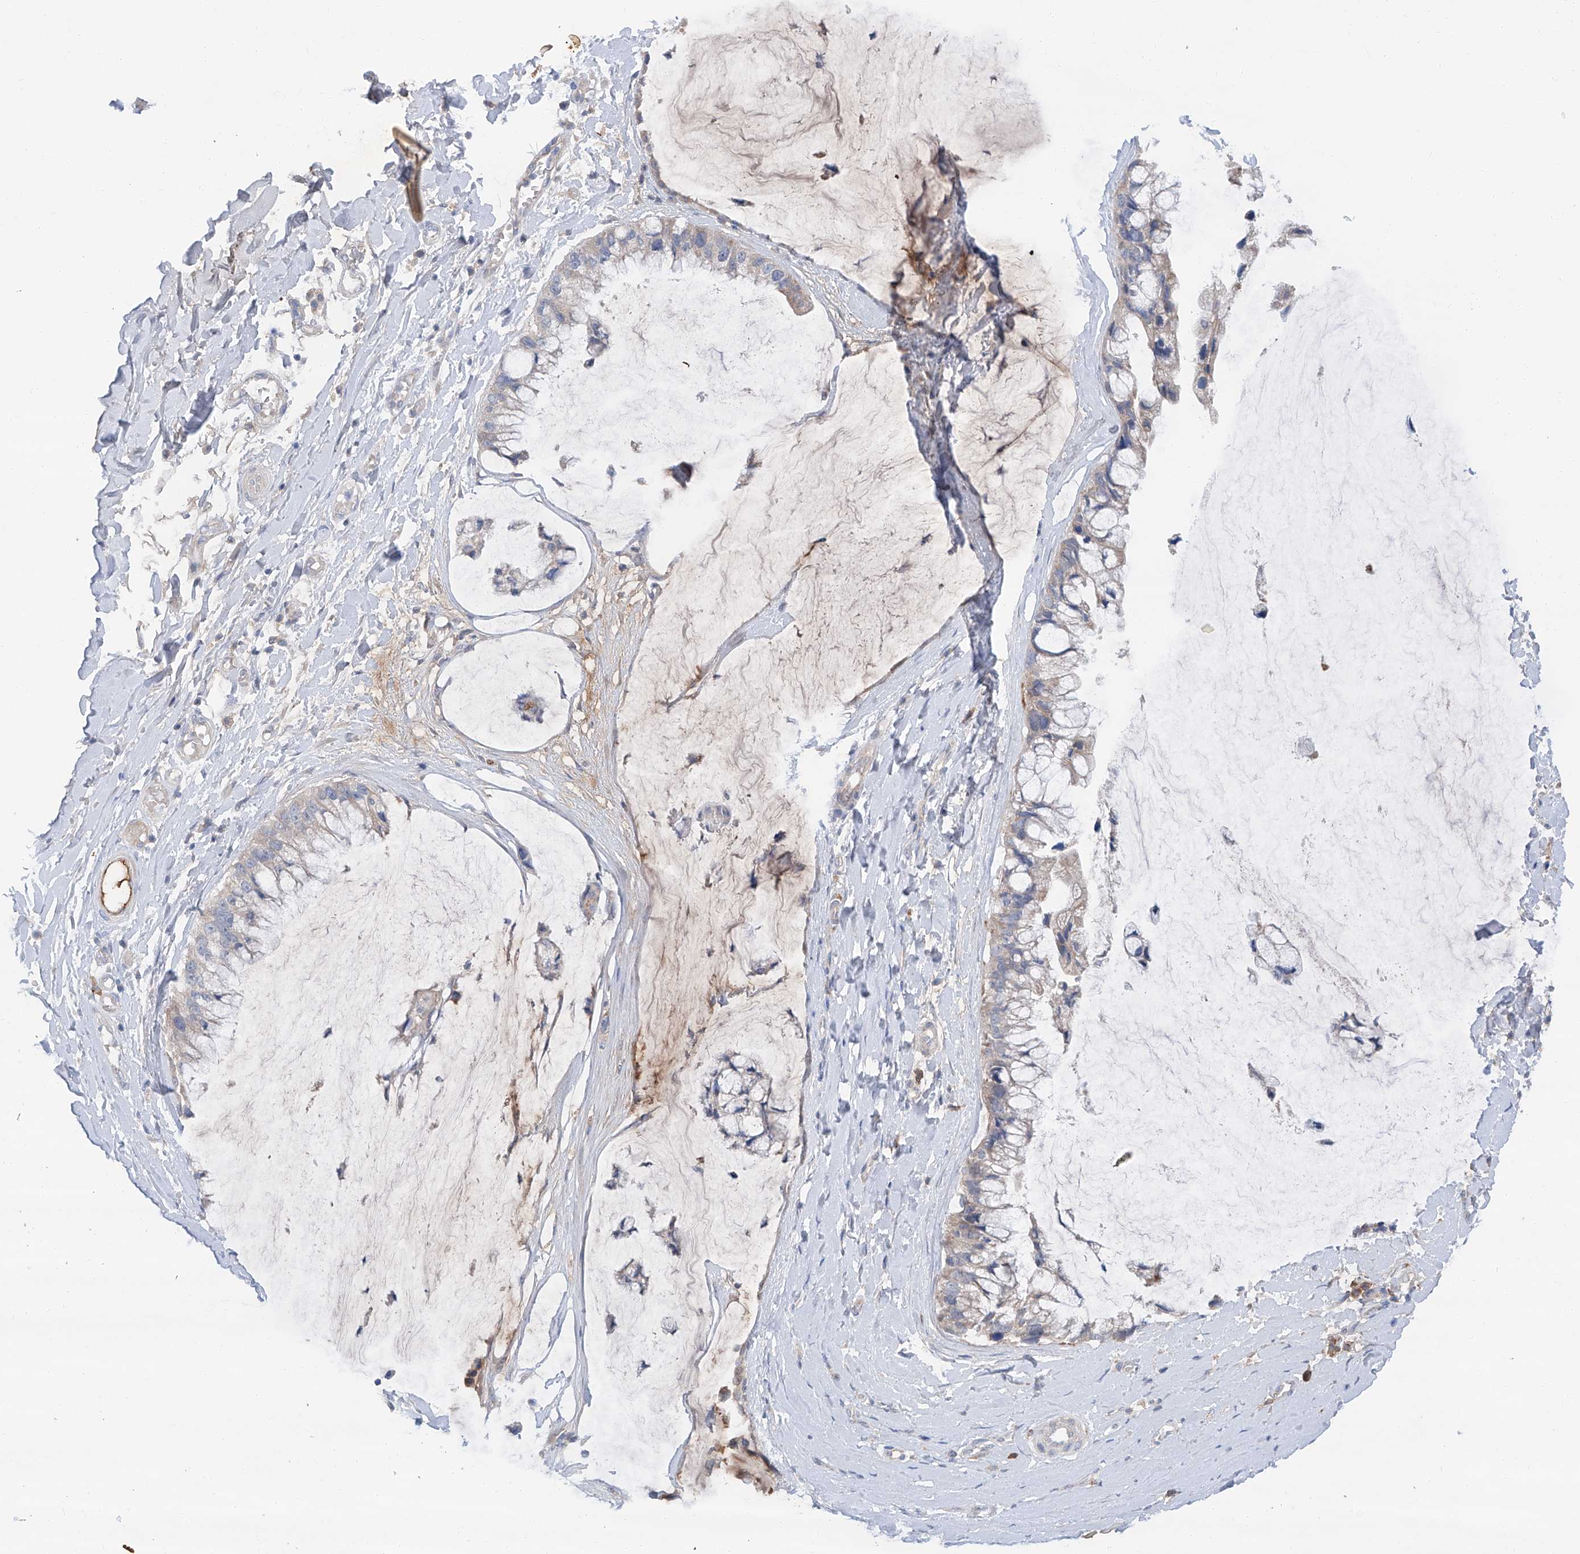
{"staining": {"intensity": "weak", "quantity": "<25%", "location": "cytoplasmic/membranous"}, "tissue": "ovarian cancer", "cell_type": "Tumor cells", "image_type": "cancer", "snomed": [{"axis": "morphology", "description": "Cystadenocarcinoma, mucinous, NOS"}, {"axis": "topography", "description": "Ovary"}], "caption": "The IHC photomicrograph has no significant positivity in tumor cells of ovarian mucinous cystadenocarcinoma tissue.", "gene": "SIX4", "patient": {"sex": "female", "age": 39}}